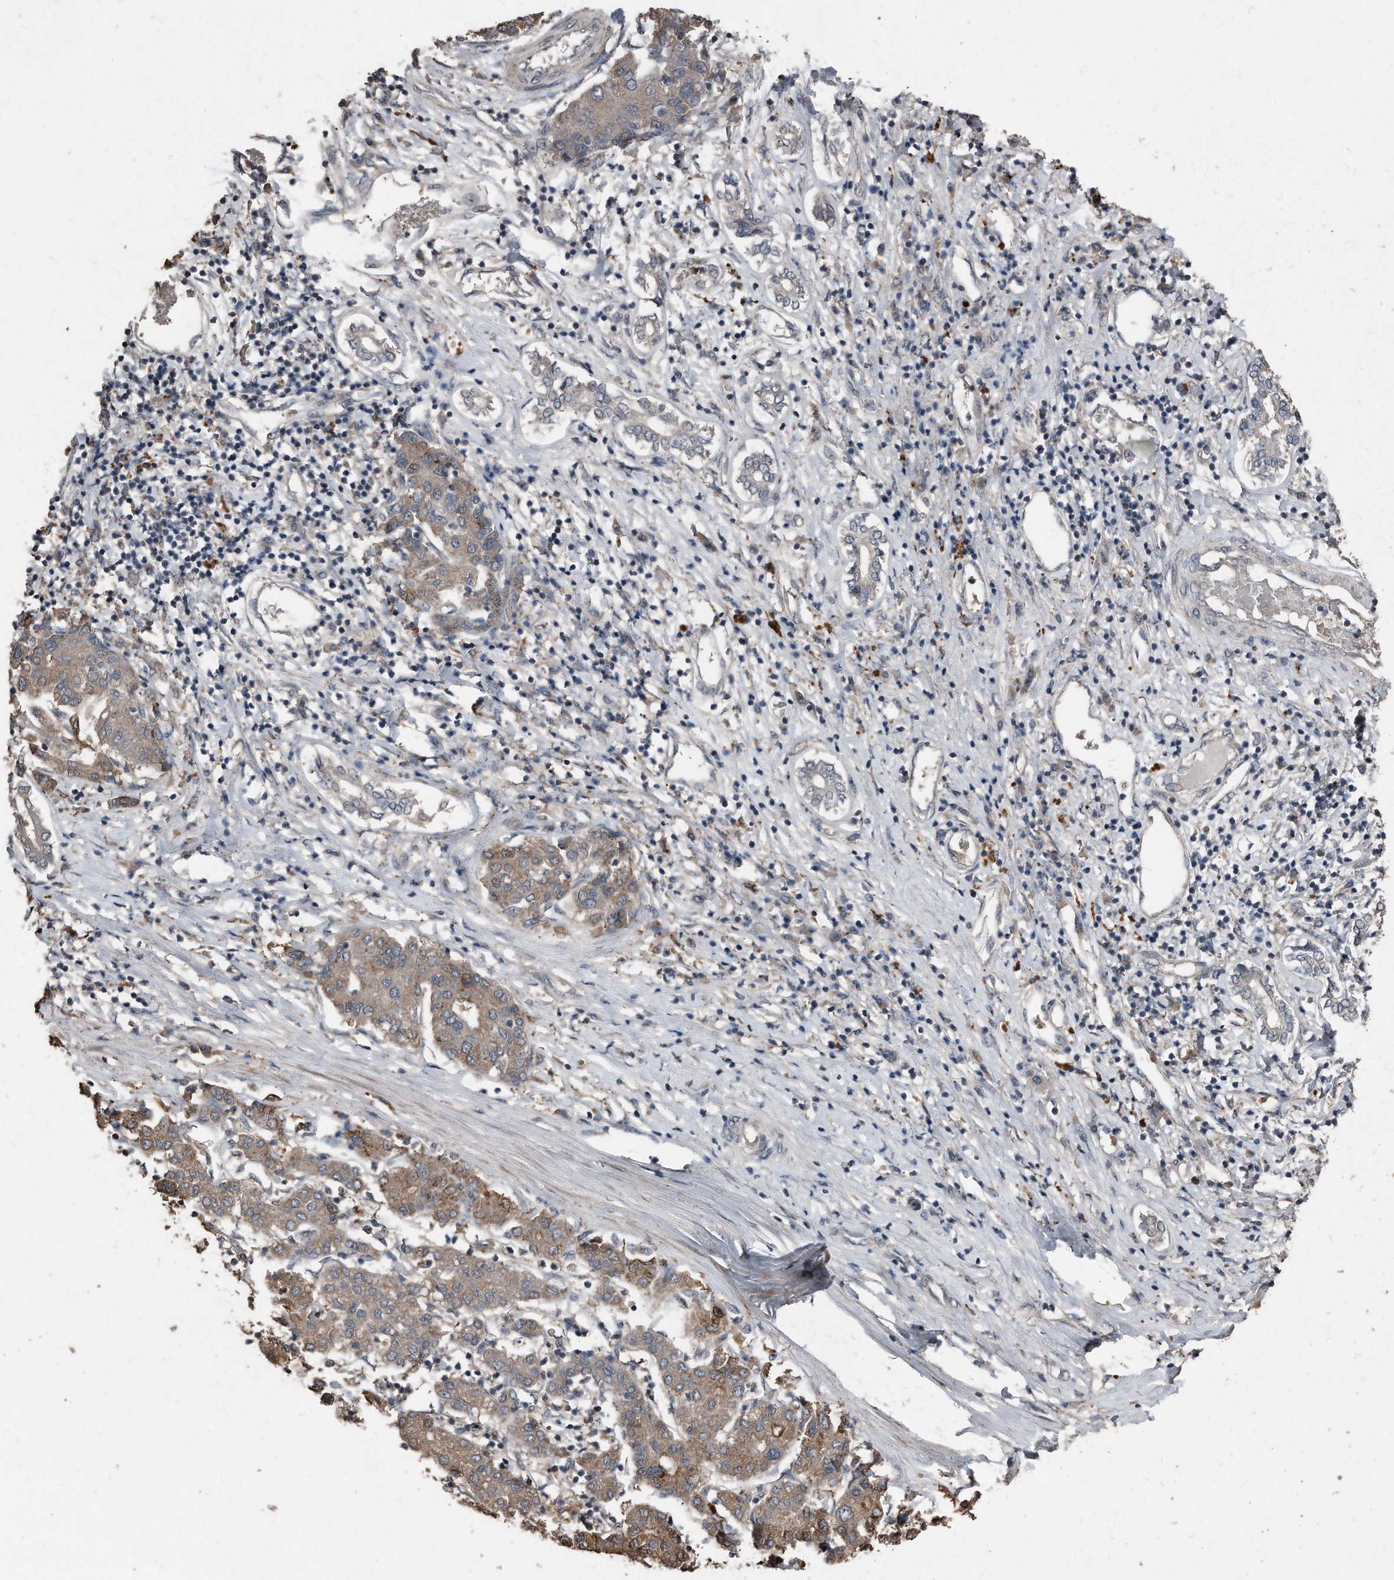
{"staining": {"intensity": "weak", "quantity": "25%-75%", "location": "cytoplasmic/membranous"}, "tissue": "liver cancer", "cell_type": "Tumor cells", "image_type": "cancer", "snomed": [{"axis": "morphology", "description": "Carcinoma, Hepatocellular, NOS"}, {"axis": "topography", "description": "Liver"}], "caption": "A photomicrograph showing weak cytoplasmic/membranous staining in about 25%-75% of tumor cells in liver cancer, as visualized by brown immunohistochemical staining.", "gene": "ANKRD10", "patient": {"sex": "male", "age": 65}}